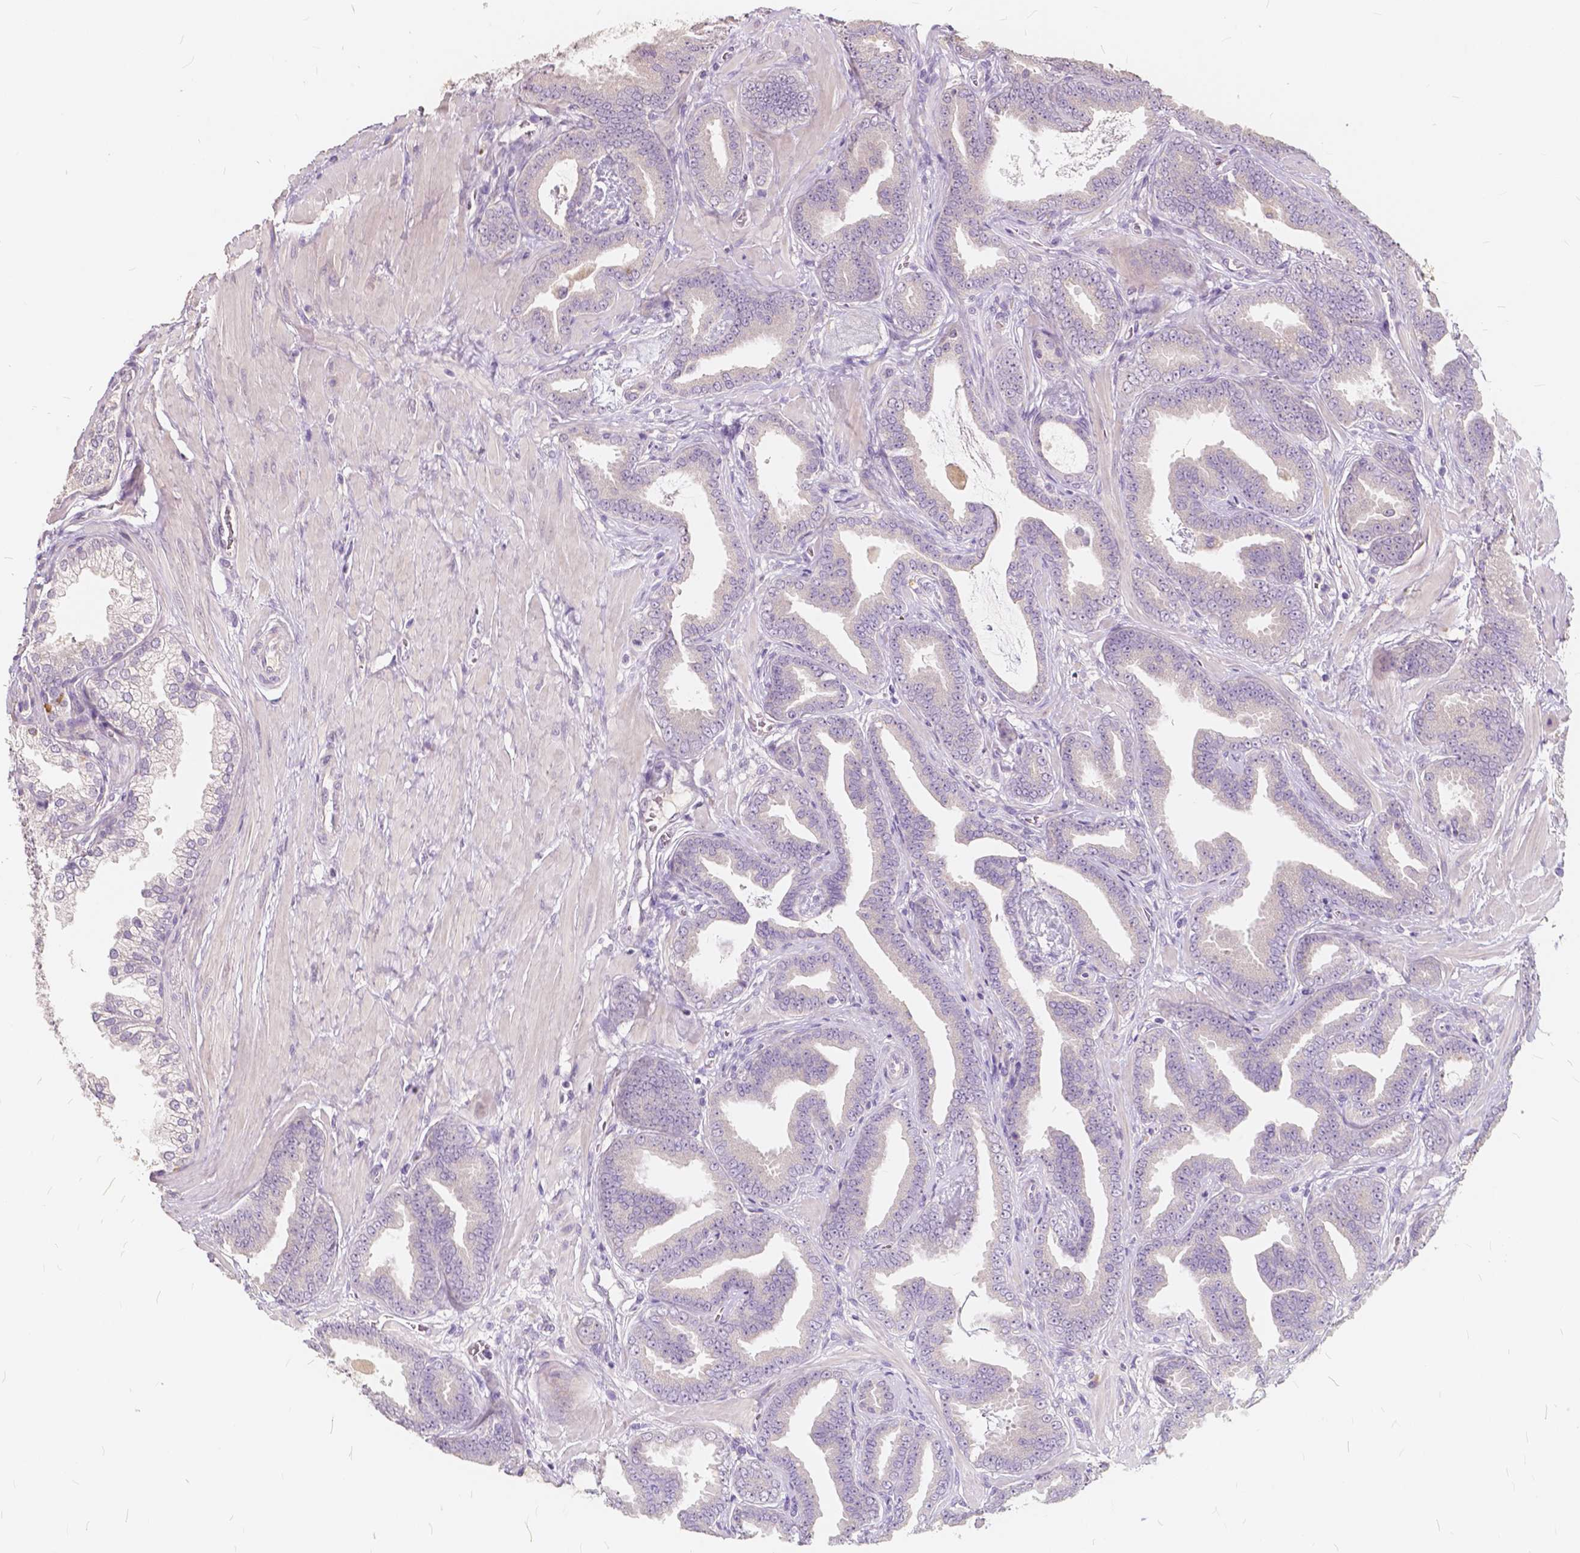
{"staining": {"intensity": "negative", "quantity": "none", "location": "none"}, "tissue": "prostate cancer", "cell_type": "Tumor cells", "image_type": "cancer", "snomed": [{"axis": "morphology", "description": "Adenocarcinoma, Low grade"}, {"axis": "topography", "description": "Prostate"}], "caption": "A high-resolution micrograph shows immunohistochemistry (IHC) staining of adenocarcinoma (low-grade) (prostate), which exhibits no significant staining in tumor cells. (DAB IHC, high magnification).", "gene": "SLC7A8", "patient": {"sex": "male", "age": 63}}